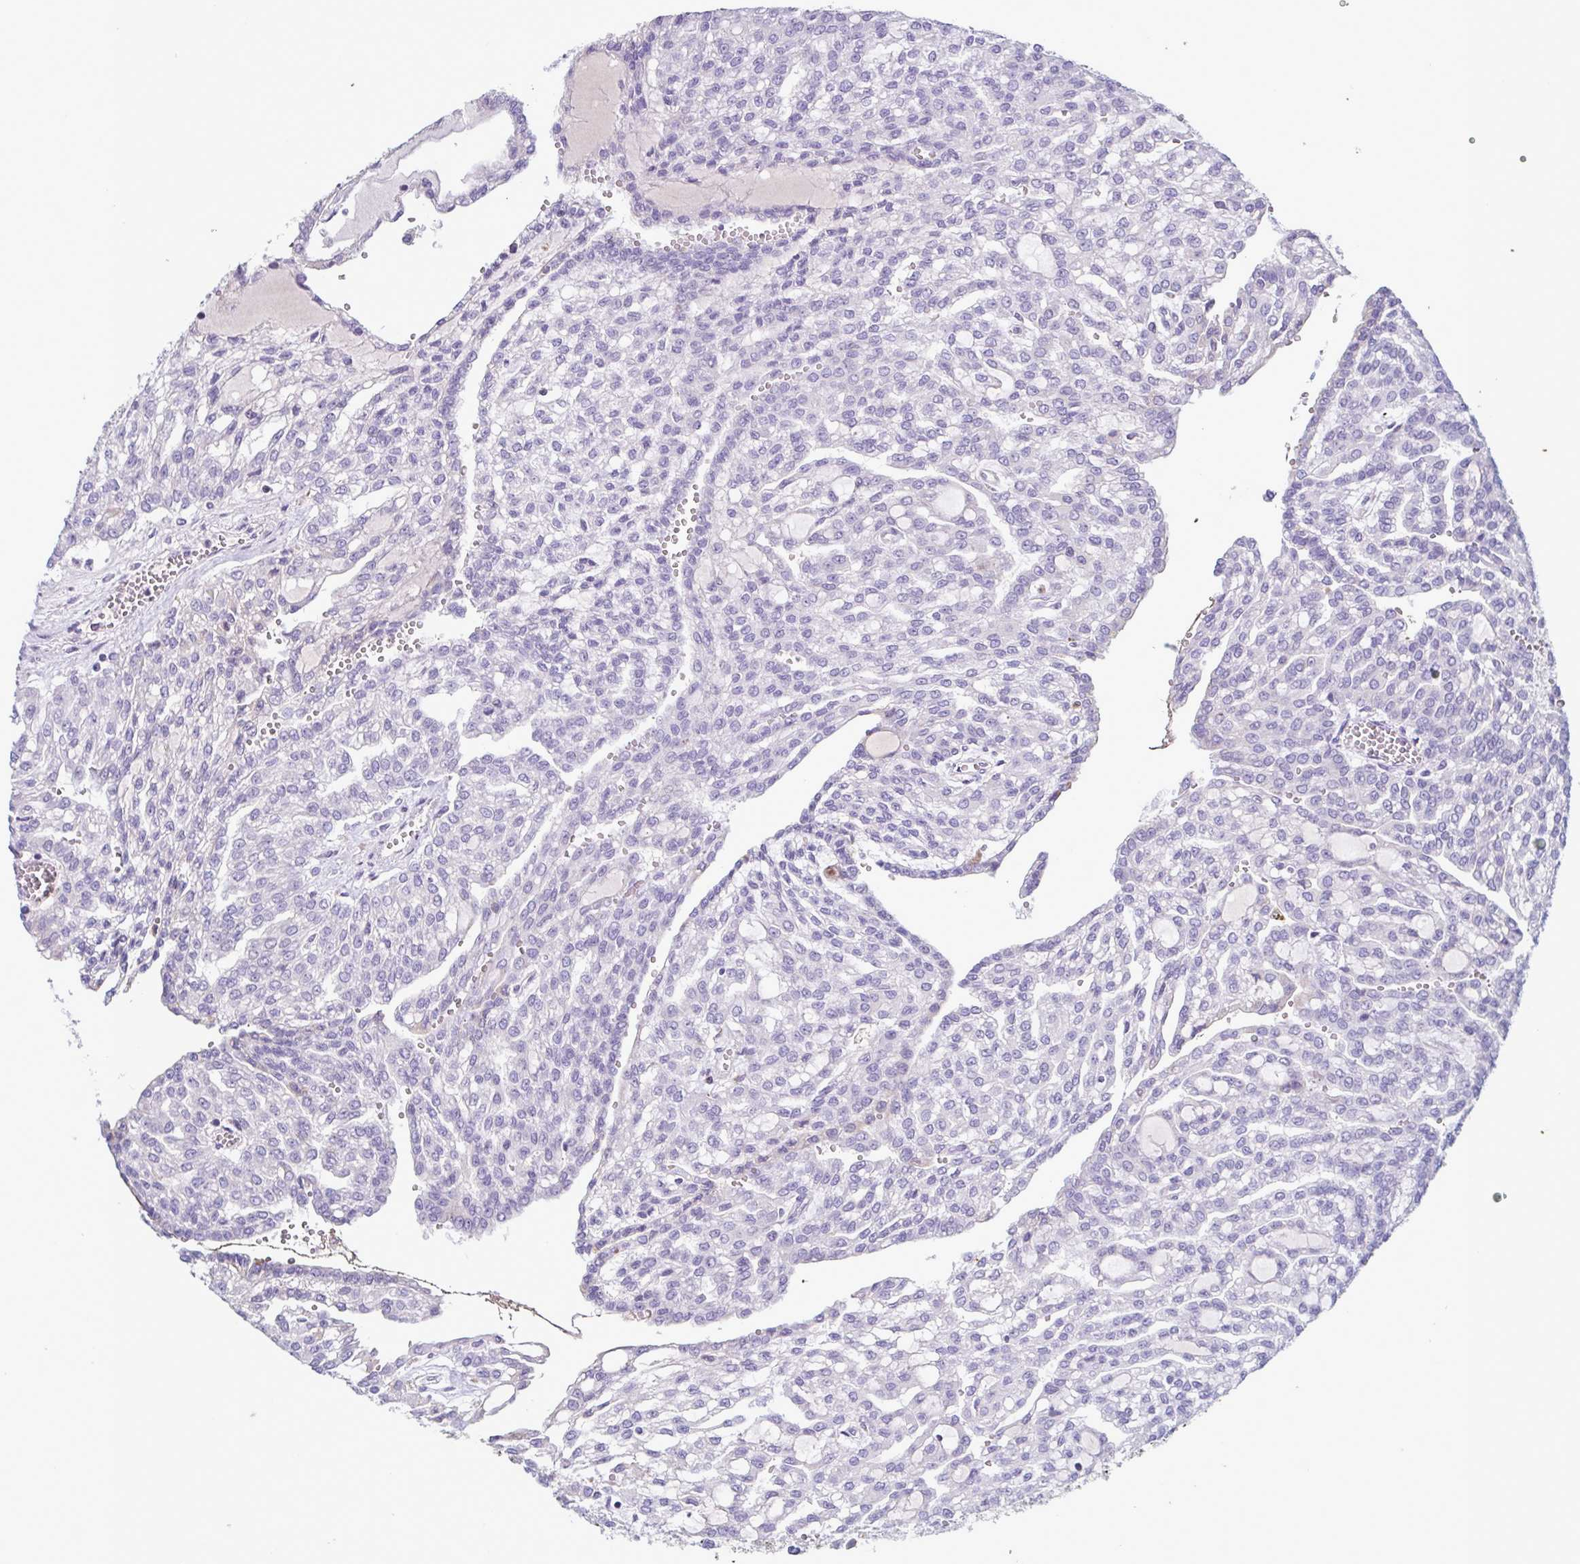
{"staining": {"intensity": "negative", "quantity": "none", "location": "none"}, "tissue": "renal cancer", "cell_type": "Tumor cells", "image_type": "cancer", "snomed": [{"axis": "morphology", "description": "Adenocarcinoma, NOS"}, {"axis": "topography", "description": "Kidney"}], "caption": "Image shows no significant protein staining in tumor cells of renal adenocarcinoma.", "gene": "F13B", "patient": {"sex": "male", "age": 63}}